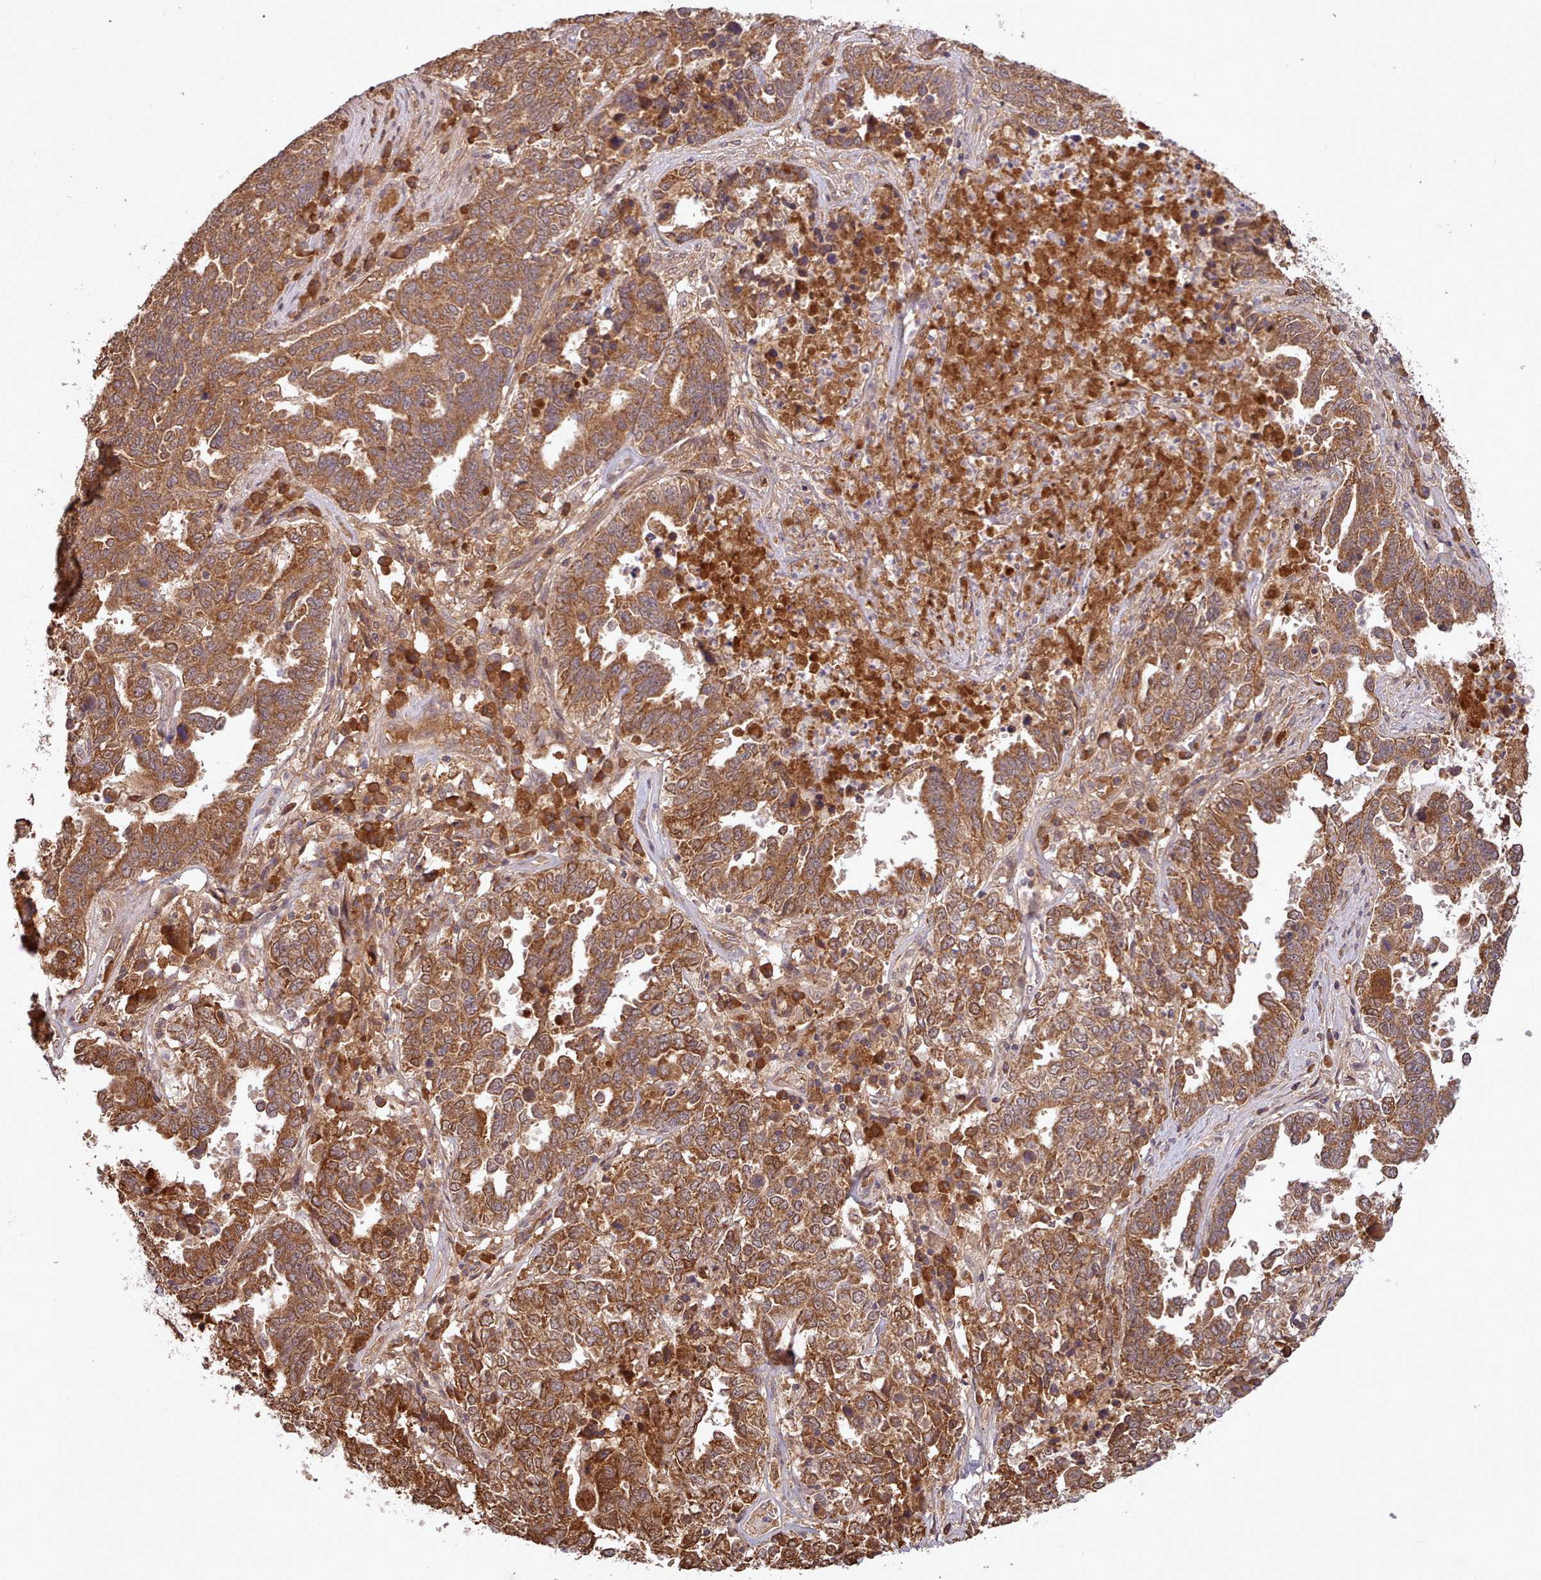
{"staining": {"intensity": "moderate", "quantity": ">75%", "location": "cytoplasmic/membranous"}, "tissue": "ovarian cancer", "cell_type": "Tumor cells", "image_type": "cancer", "snomed": [{"axis": "morphology", "description": "Carcinoma, endometroid"}, {"axis": "topography", "description": "Ovary"}], "caption": "IHC image of neoplastic tissue: human ovarian endometroid carcinoma stained using immunohistochemistry (IHC) exhibits medium levels of moderate protein expression localized specifically in the cytoplasmic/membranous of tumor cells, appearing as a cytoplasmic/membranous brown color.", "gene": "PIP4P1", "patient": {"sex": "female", "age": 62}}